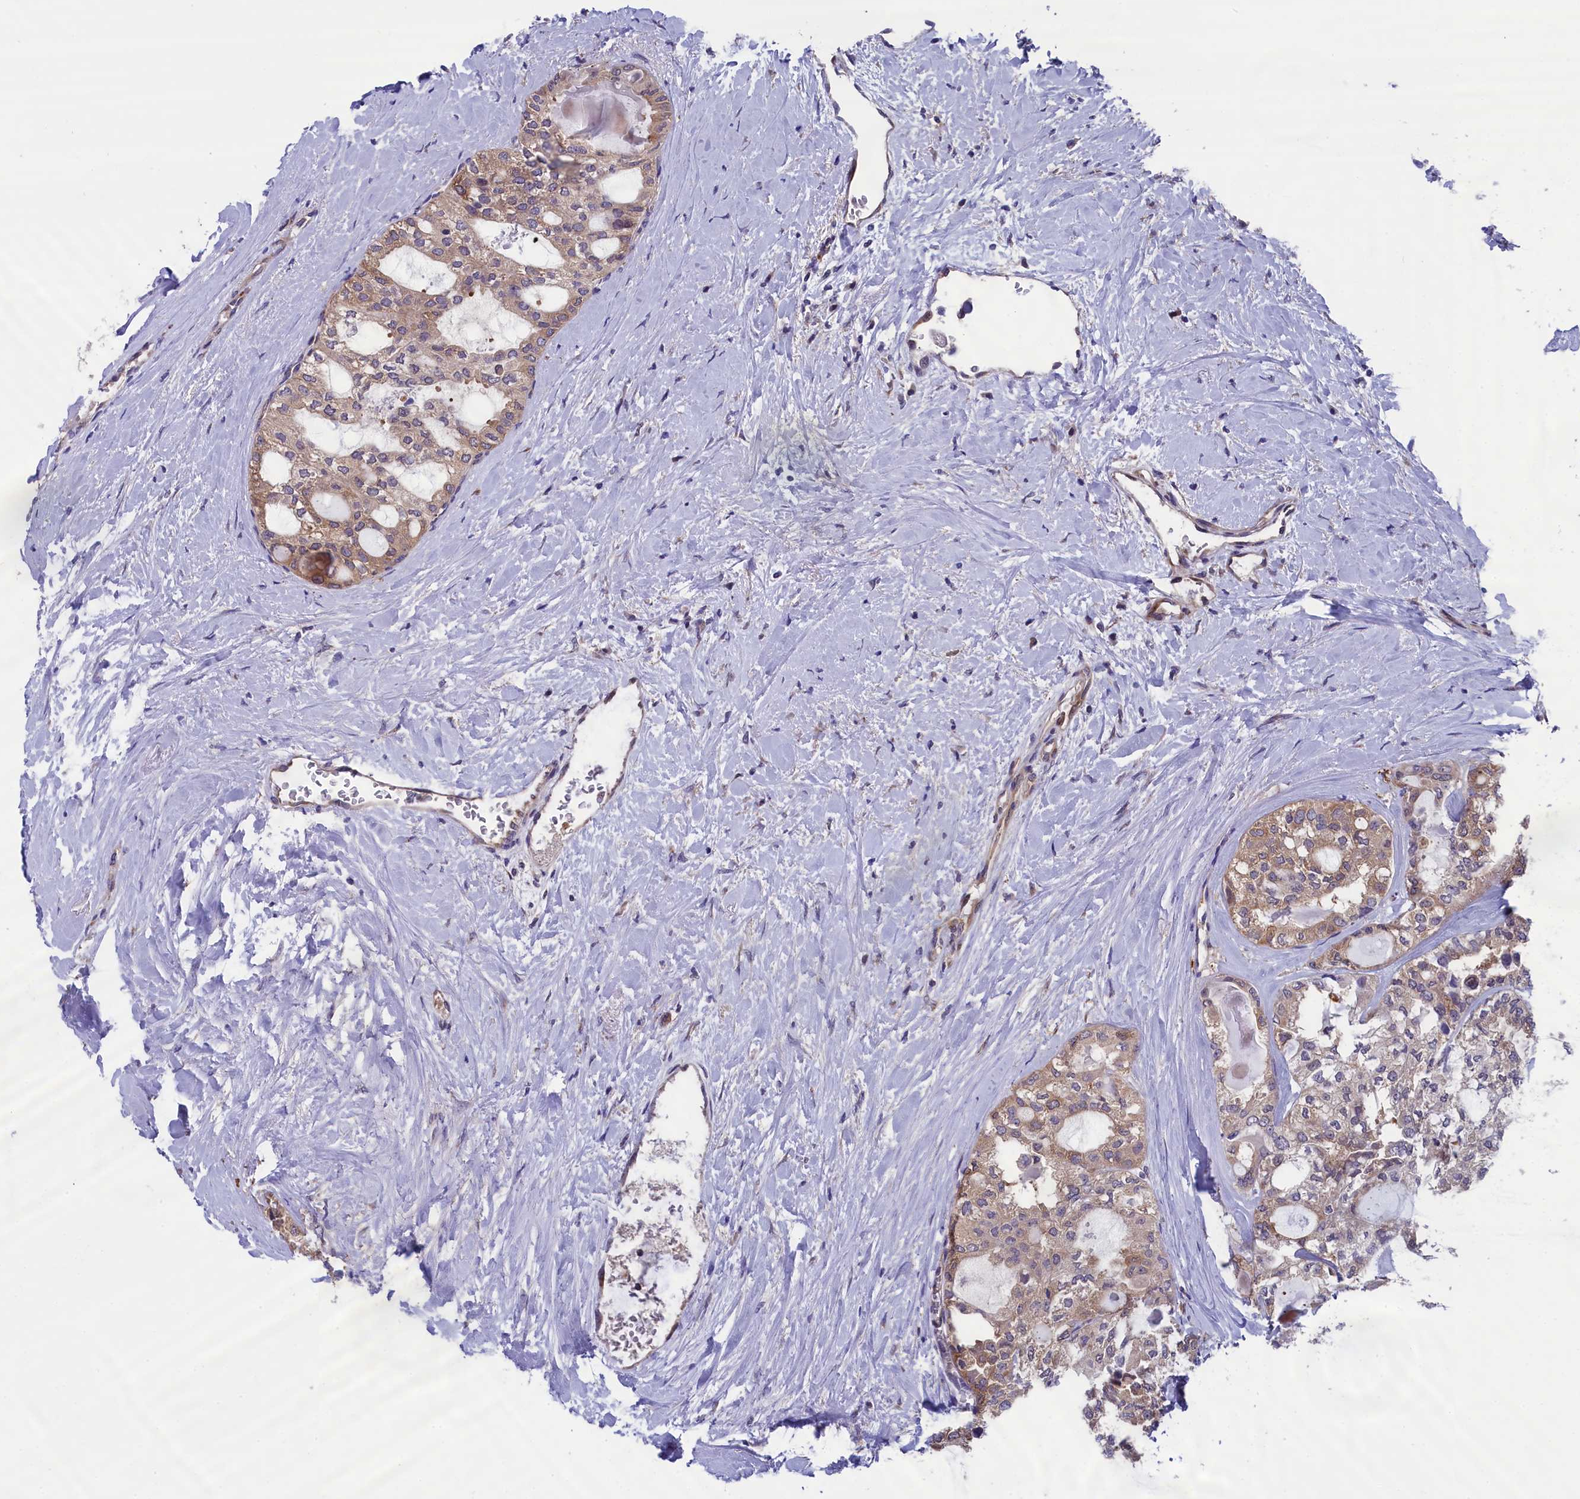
{"staining": {"intensity": "weak", "quantity": ">75%", "location": "cytoplasmic/membranous"}, "tissue": "thyroid cancer", "cell_type": "Tumor cells", "image_type": "cancer", "snomed": [{"axis": "morphology", "description": "Follicular adenoma carcinoma, NOS"}, {"axis": "topography", "description": "Thyroid gland"}], "caption": "Human thyroid cancer stained with a protein marker exhibits weak staining in tumor cells.", "gene": "ABCC8", "patient": {"sex": "male", "age": 75}}